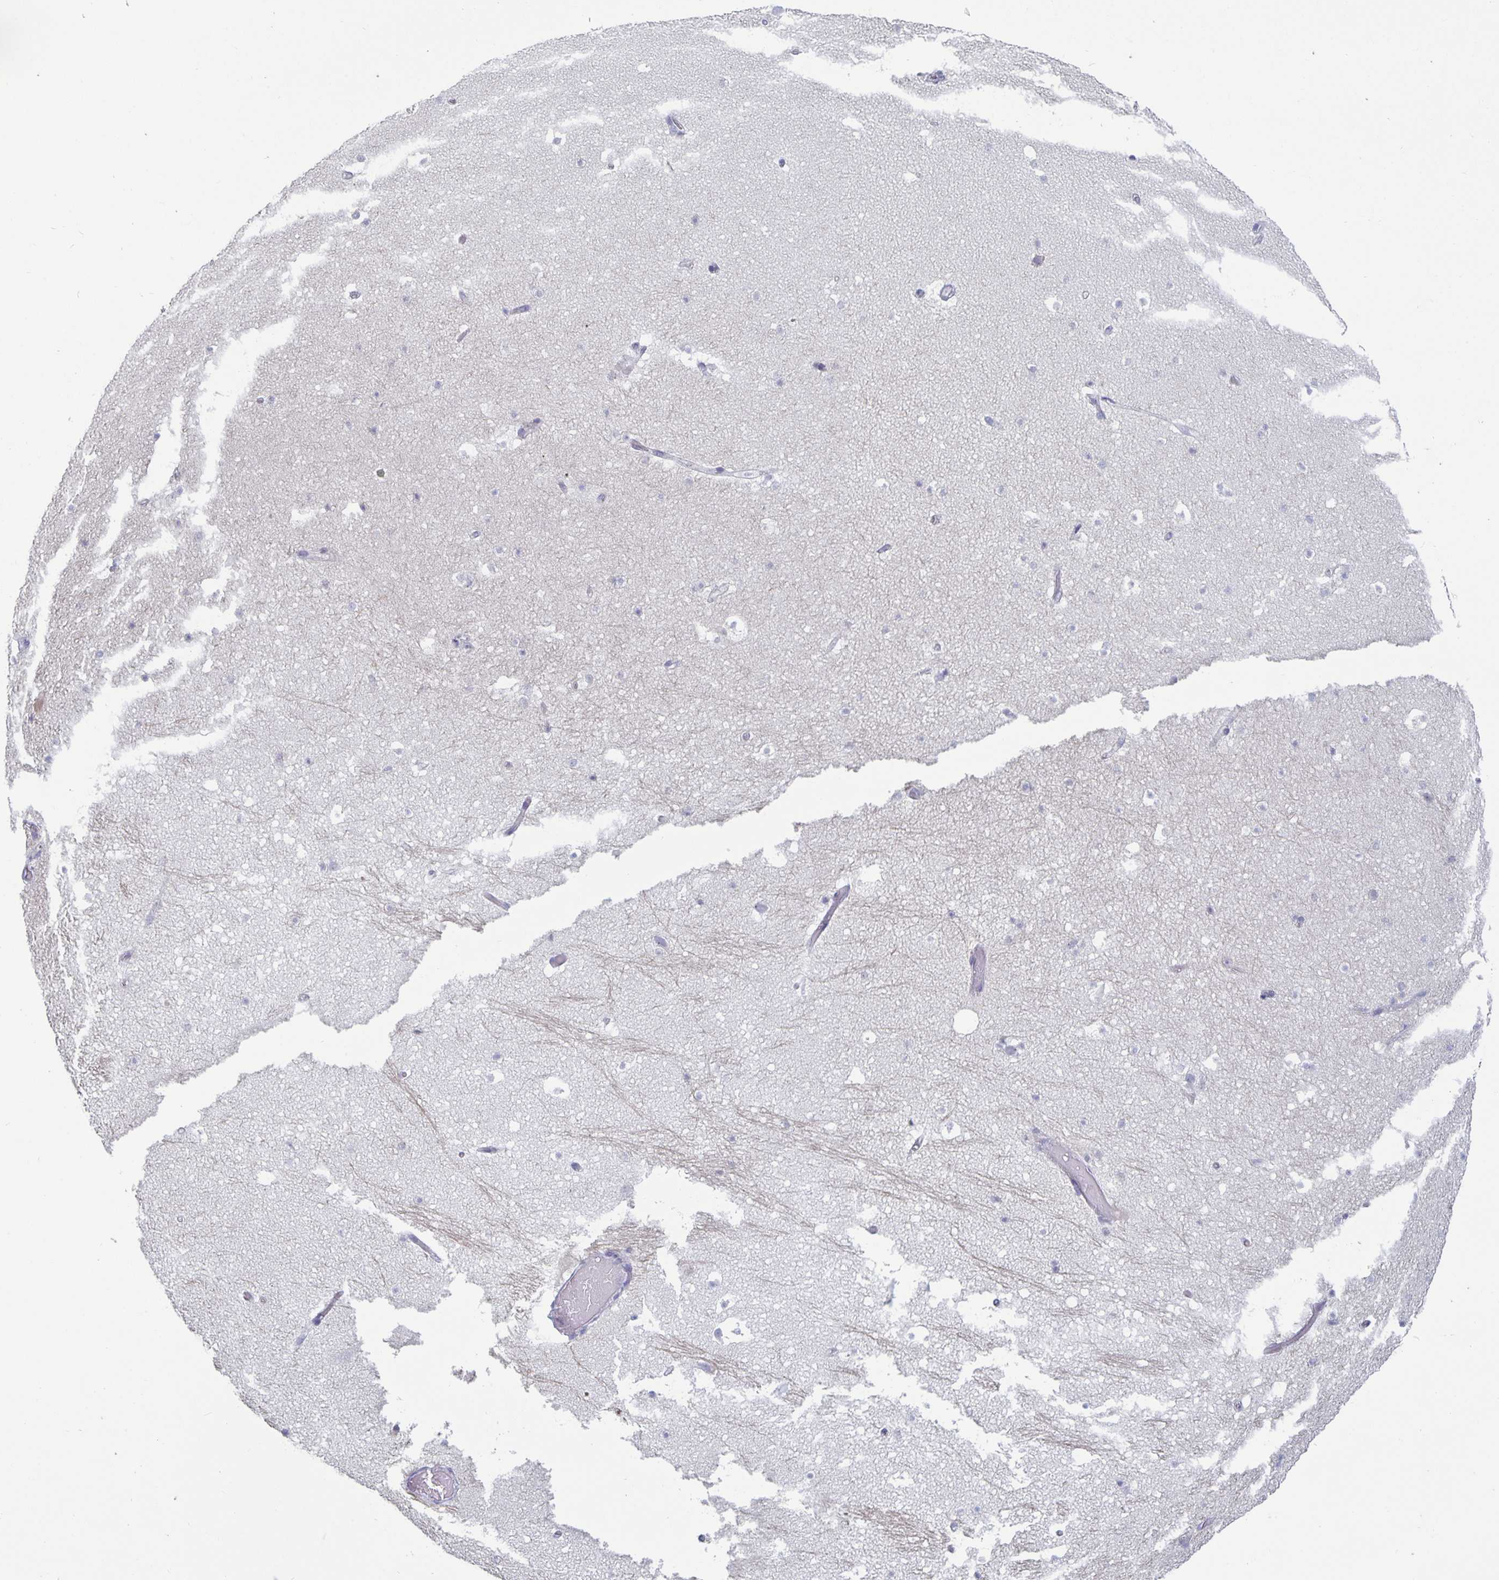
{"staining": {"intensity": "negative", "quantity": "none", "location": "none"}, "tissue": "hippocampus", "cell_type": "Glial cells", "image_type": "normal", "snomed": [{"axis": "morphology", "description": "Normal tissue, NOS"}, {"axis": "topography", "description": "Hippocampus"}], "caption": "IHC of benign human hippocampus reveals no expression in glial cells. (DAB immunohistochemistry (IHC) visualized using brightfield microscopy, high magnification).", "gene": "PLCB3", "patient": {"sex": "male", "age": 26}}